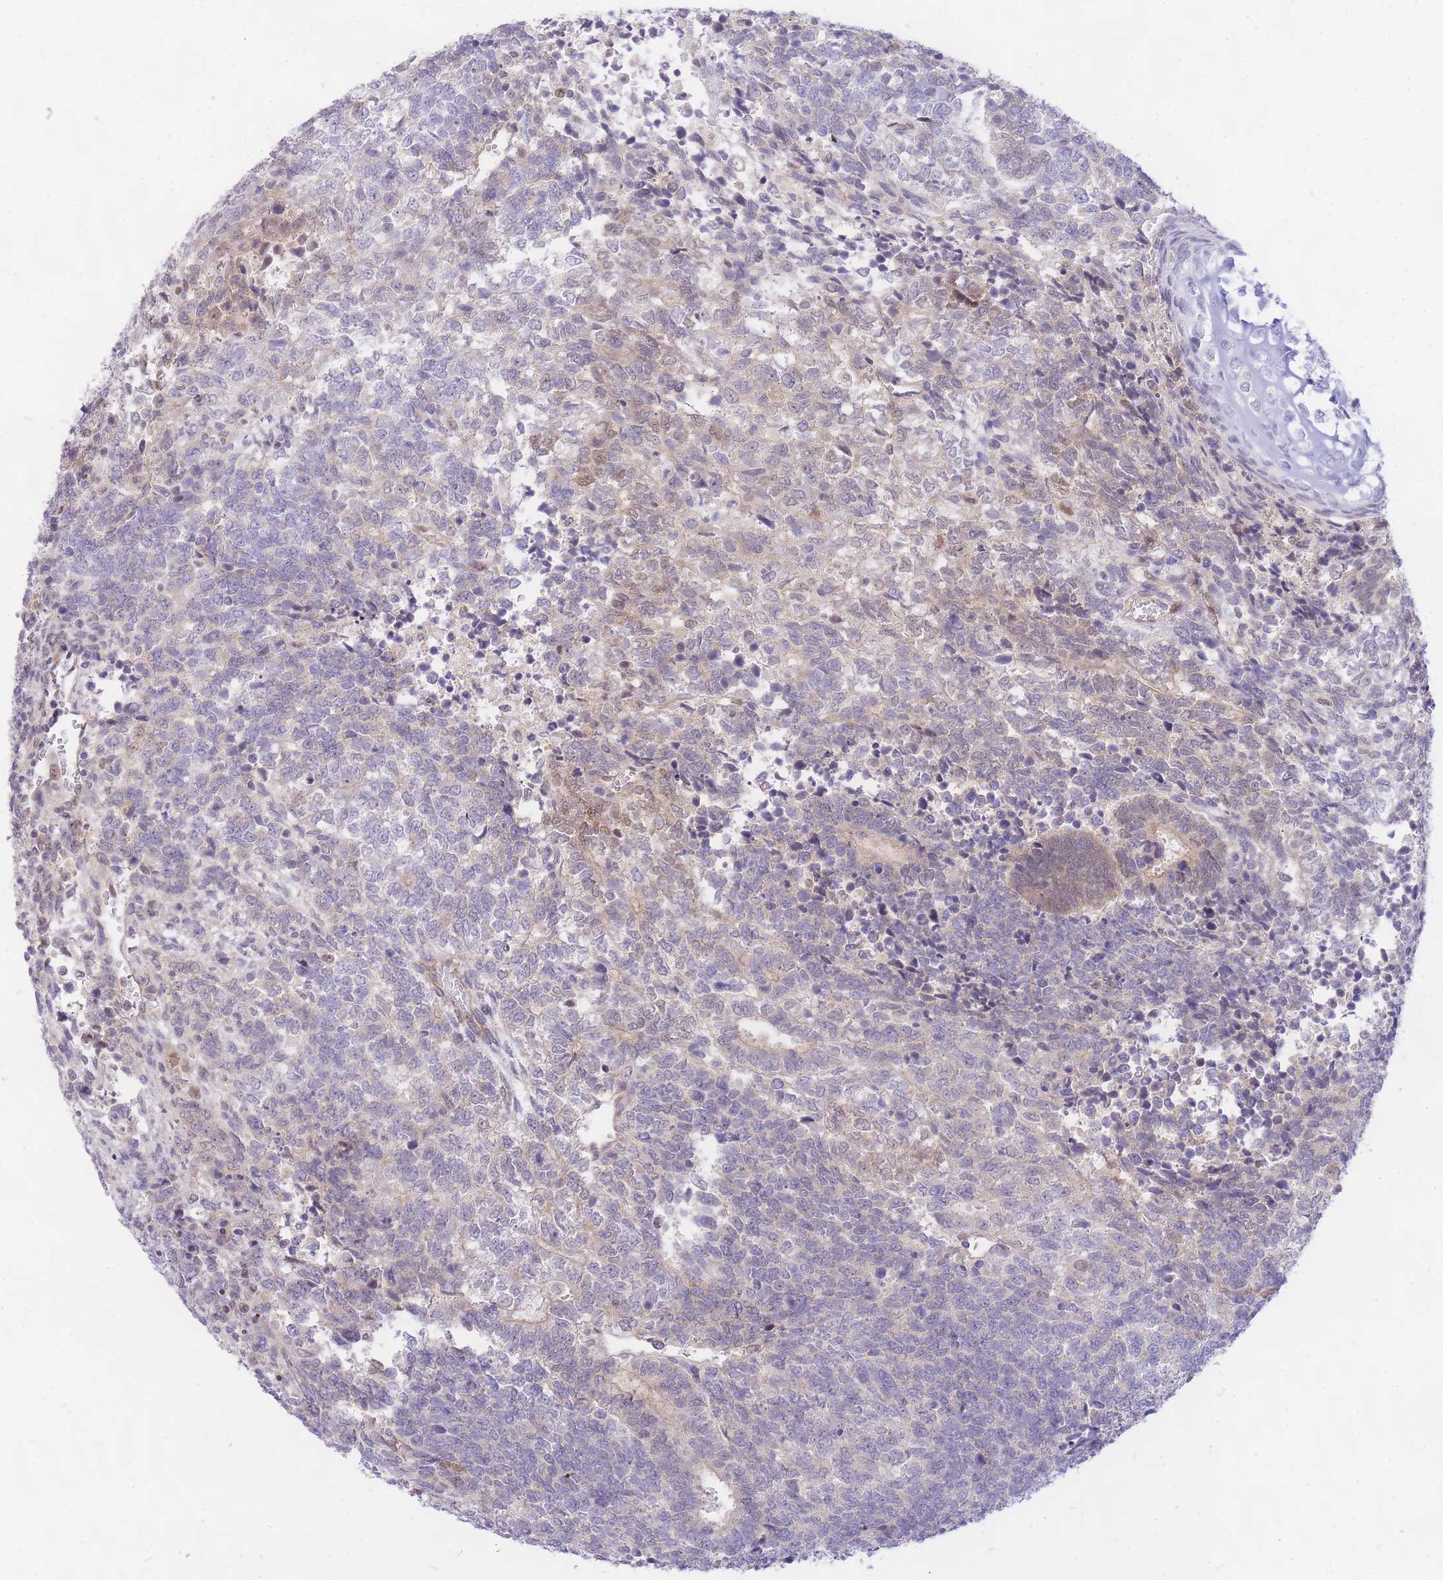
{"staining": {"intensity": "weak", "quantity": "25%-75%", "location": "nuclear"}, "tissue": "testis cancer", "cell_type": "Tumor cells", "image_type": "cancer", "snomed": [{"axis": "morphology", "description": "Carcinoma, Embryonal, NOS"}, {"axis": "topography", "description": "Testis"}], "caption": "Immunohistochemical staining of human testis cancer (embryonal carcinoma) exhibits low levels of weak nuclear protein expression in about 25%-75% of tumor cells.", "gene": "TLE2", "patient": {"sex": "male", "age": 23}}